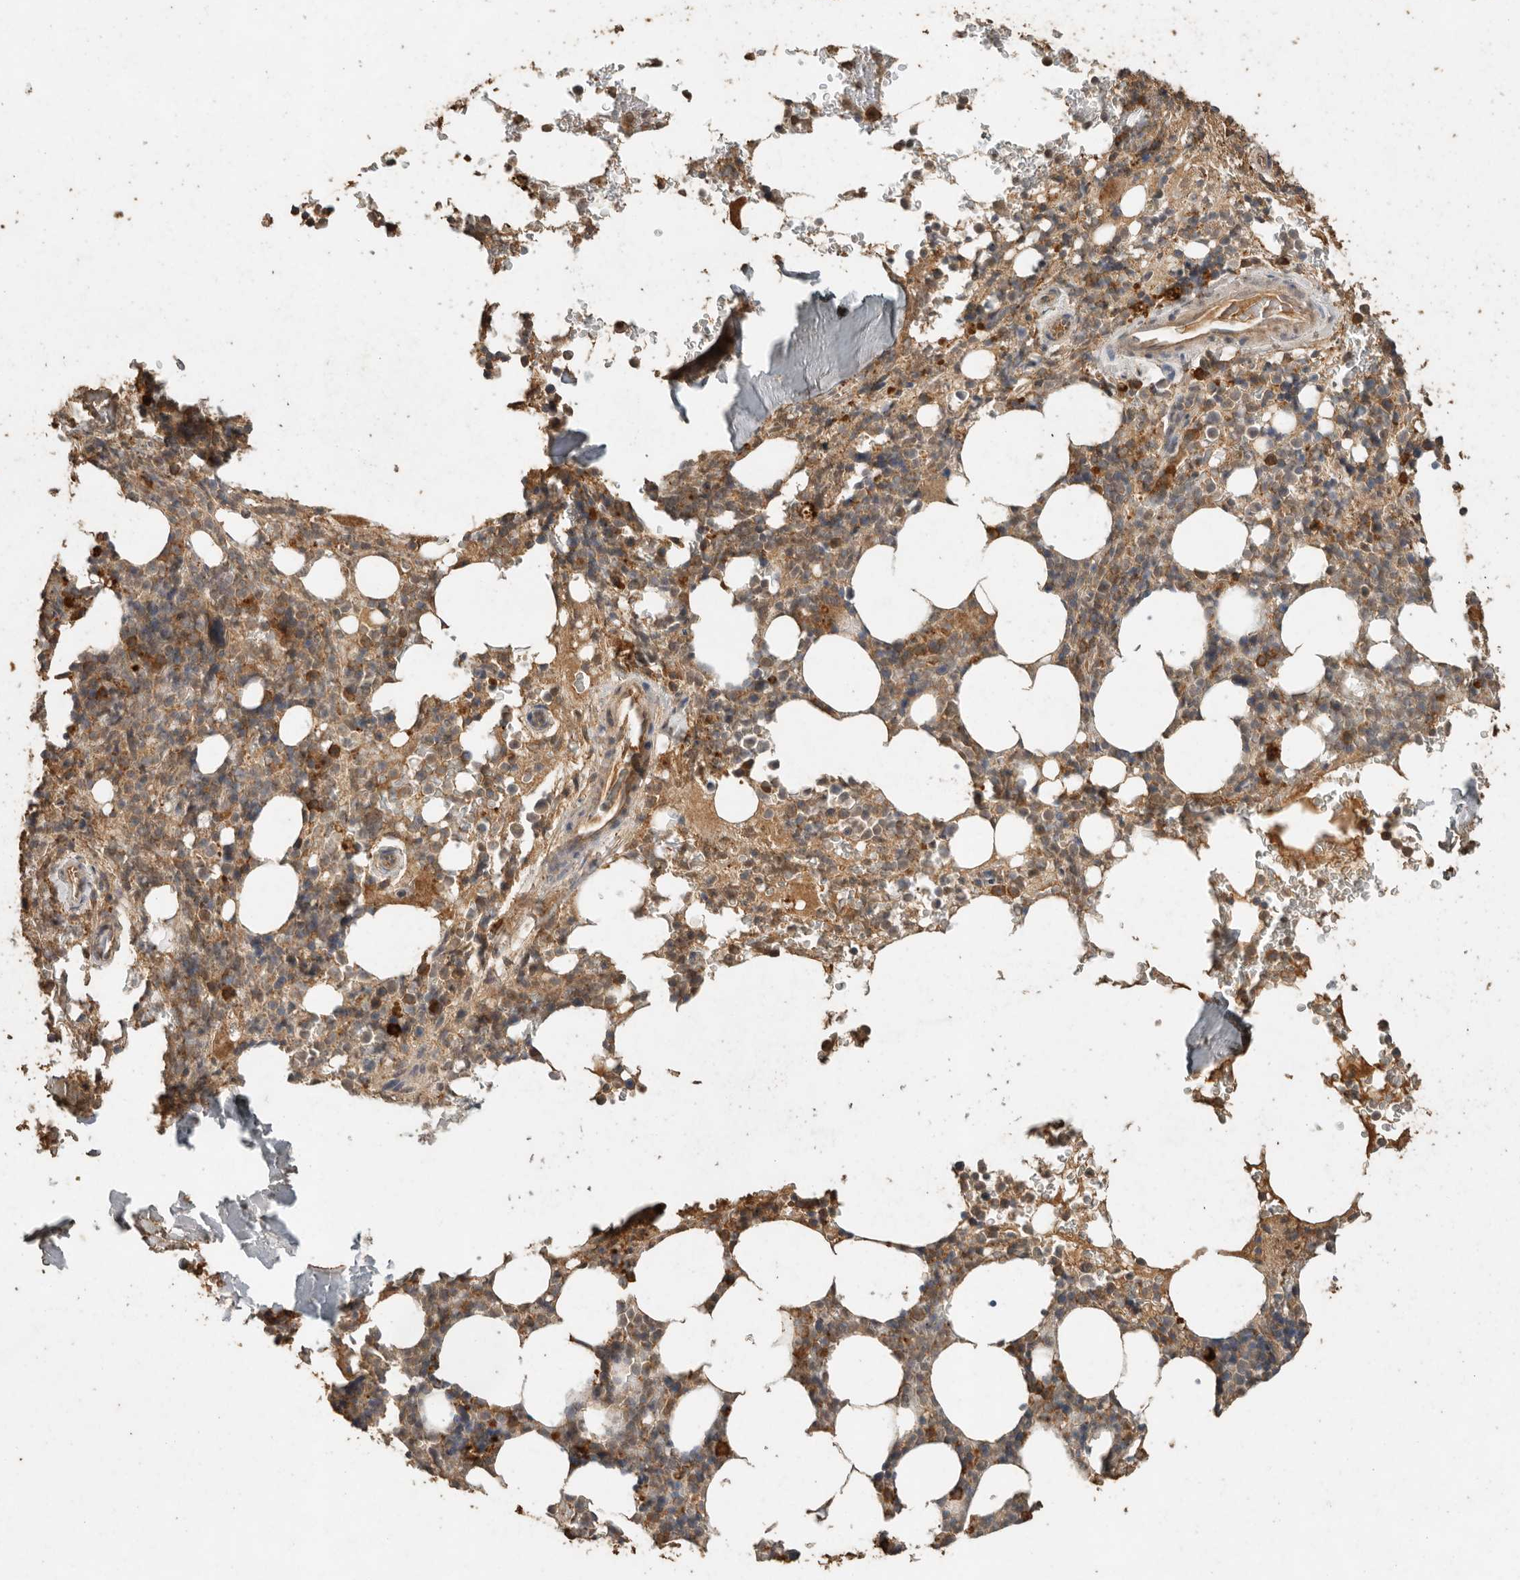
{"staining": {"intensity": "moderate", "quantity": "25%-75%", "location": "cytoplasmic/membranous"}, "tissue": "bone marrow", "cell_type": "Hematopoietic cells", "image_type": "normal", "snomed": [{"axis": "morphology", "description": "Normal tissue, NOS"}, {"axis": "topography", "description": "Bone marrow"}], "caption": "Hematopoietic cells demonstrate medium levels of moderate cytoplasmic/membranous positivity in approximately 25%-75% of cells in normal bone marrow.", "gene": "CTF1", "patient": {"sex": "male", "age": 58}}